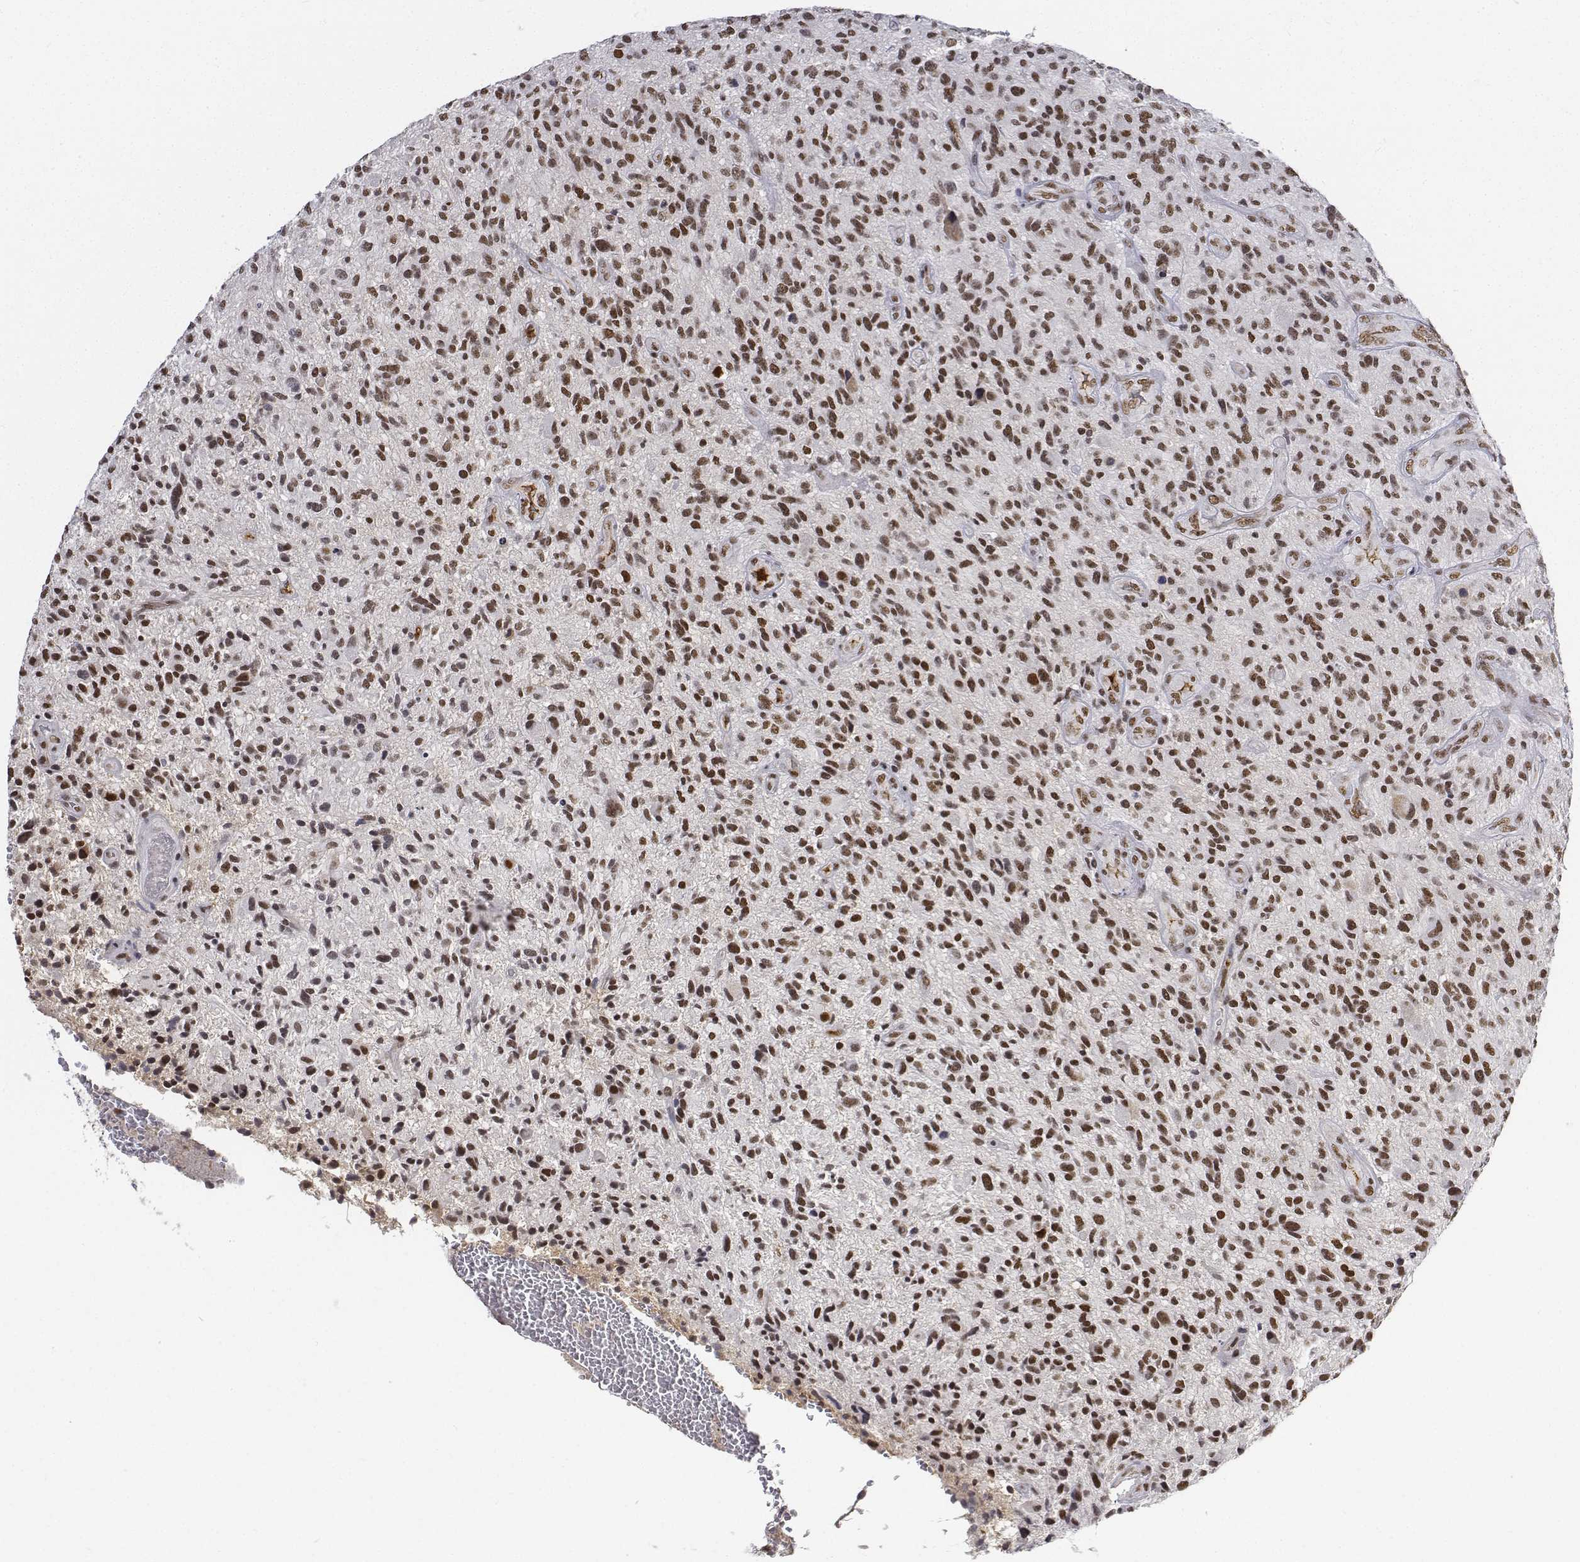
{"staining": {"intensity": "moderate", "quantity": ">75%", "location": "nuclear"}, "tissue": "glioma", "cell_type": "Tumor cells", "image_type": "cancer", "snomed": [{"axis": "morphology", "description": "Glioma, malignant, High grade"}, {"axis": "topography", "description": "Brain"}], "caption": "Protein staining of malignant high-grade glioma tissue reveals moderate nuclear staining in approximately >75% of tumor cells.", "gene": "ATRX", "patient": {"sex": "male", "age": 47}}